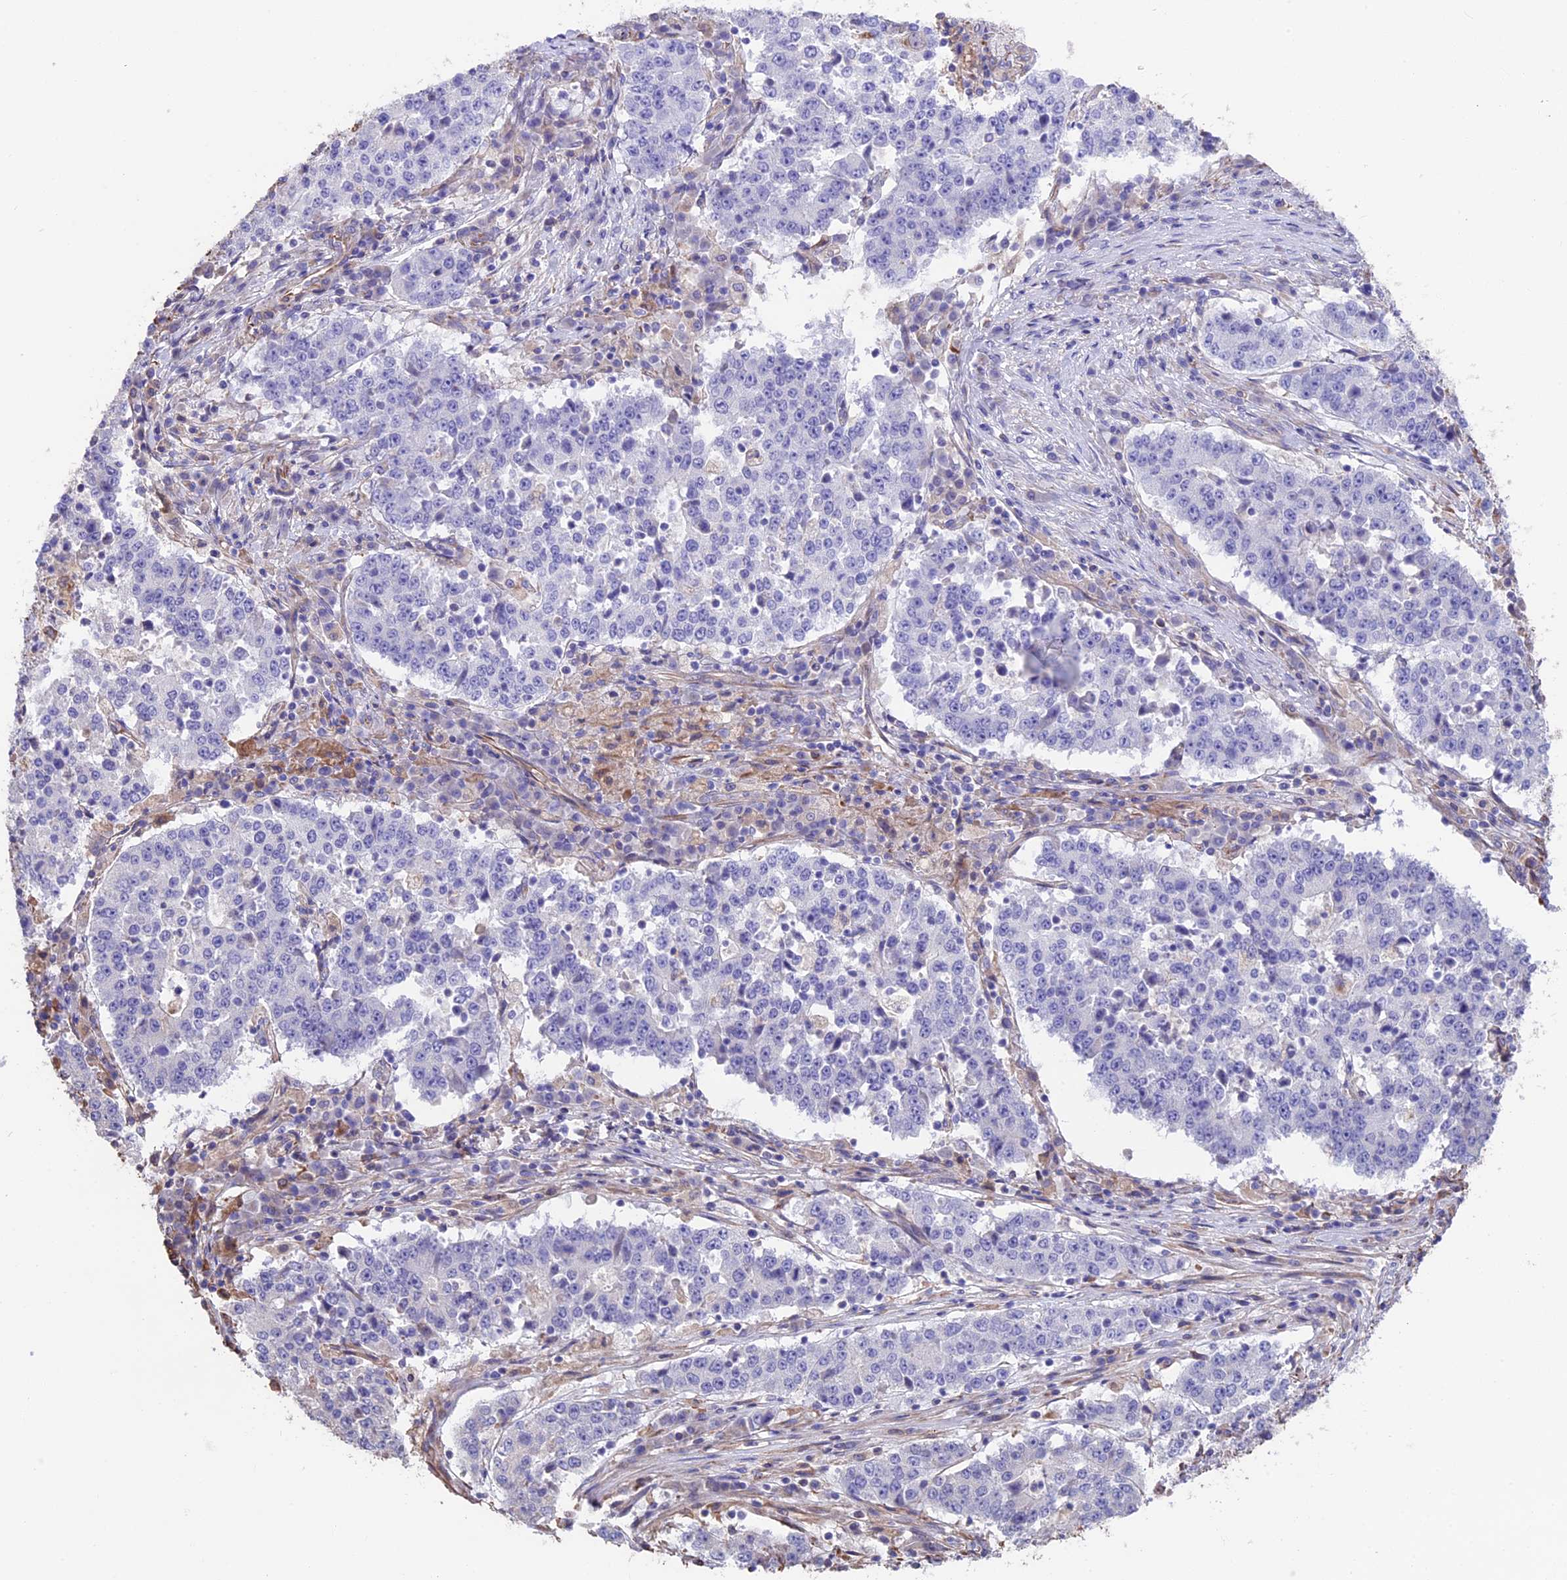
{"staining": {"intensity": "negative", "quantity": "none", "location": "none"}, "tissue": "stomach cancer", "cell_type": "Tumor cells", "image_type": "cancer", "snomed": [{"axis": "morphology", "description": "Adenocarcinoma, NOS"}, {"axis": "topography", "description": "Stomach"}], "caption": "Immunohistochemistry (IHC) photomicrograph of stomach cancer (adenocarcinoma) stained for a protein (brown), which displays no staining in tumor cells.", "gene": "SEH1L", "patient": {"sex": "male", "age": 59}}